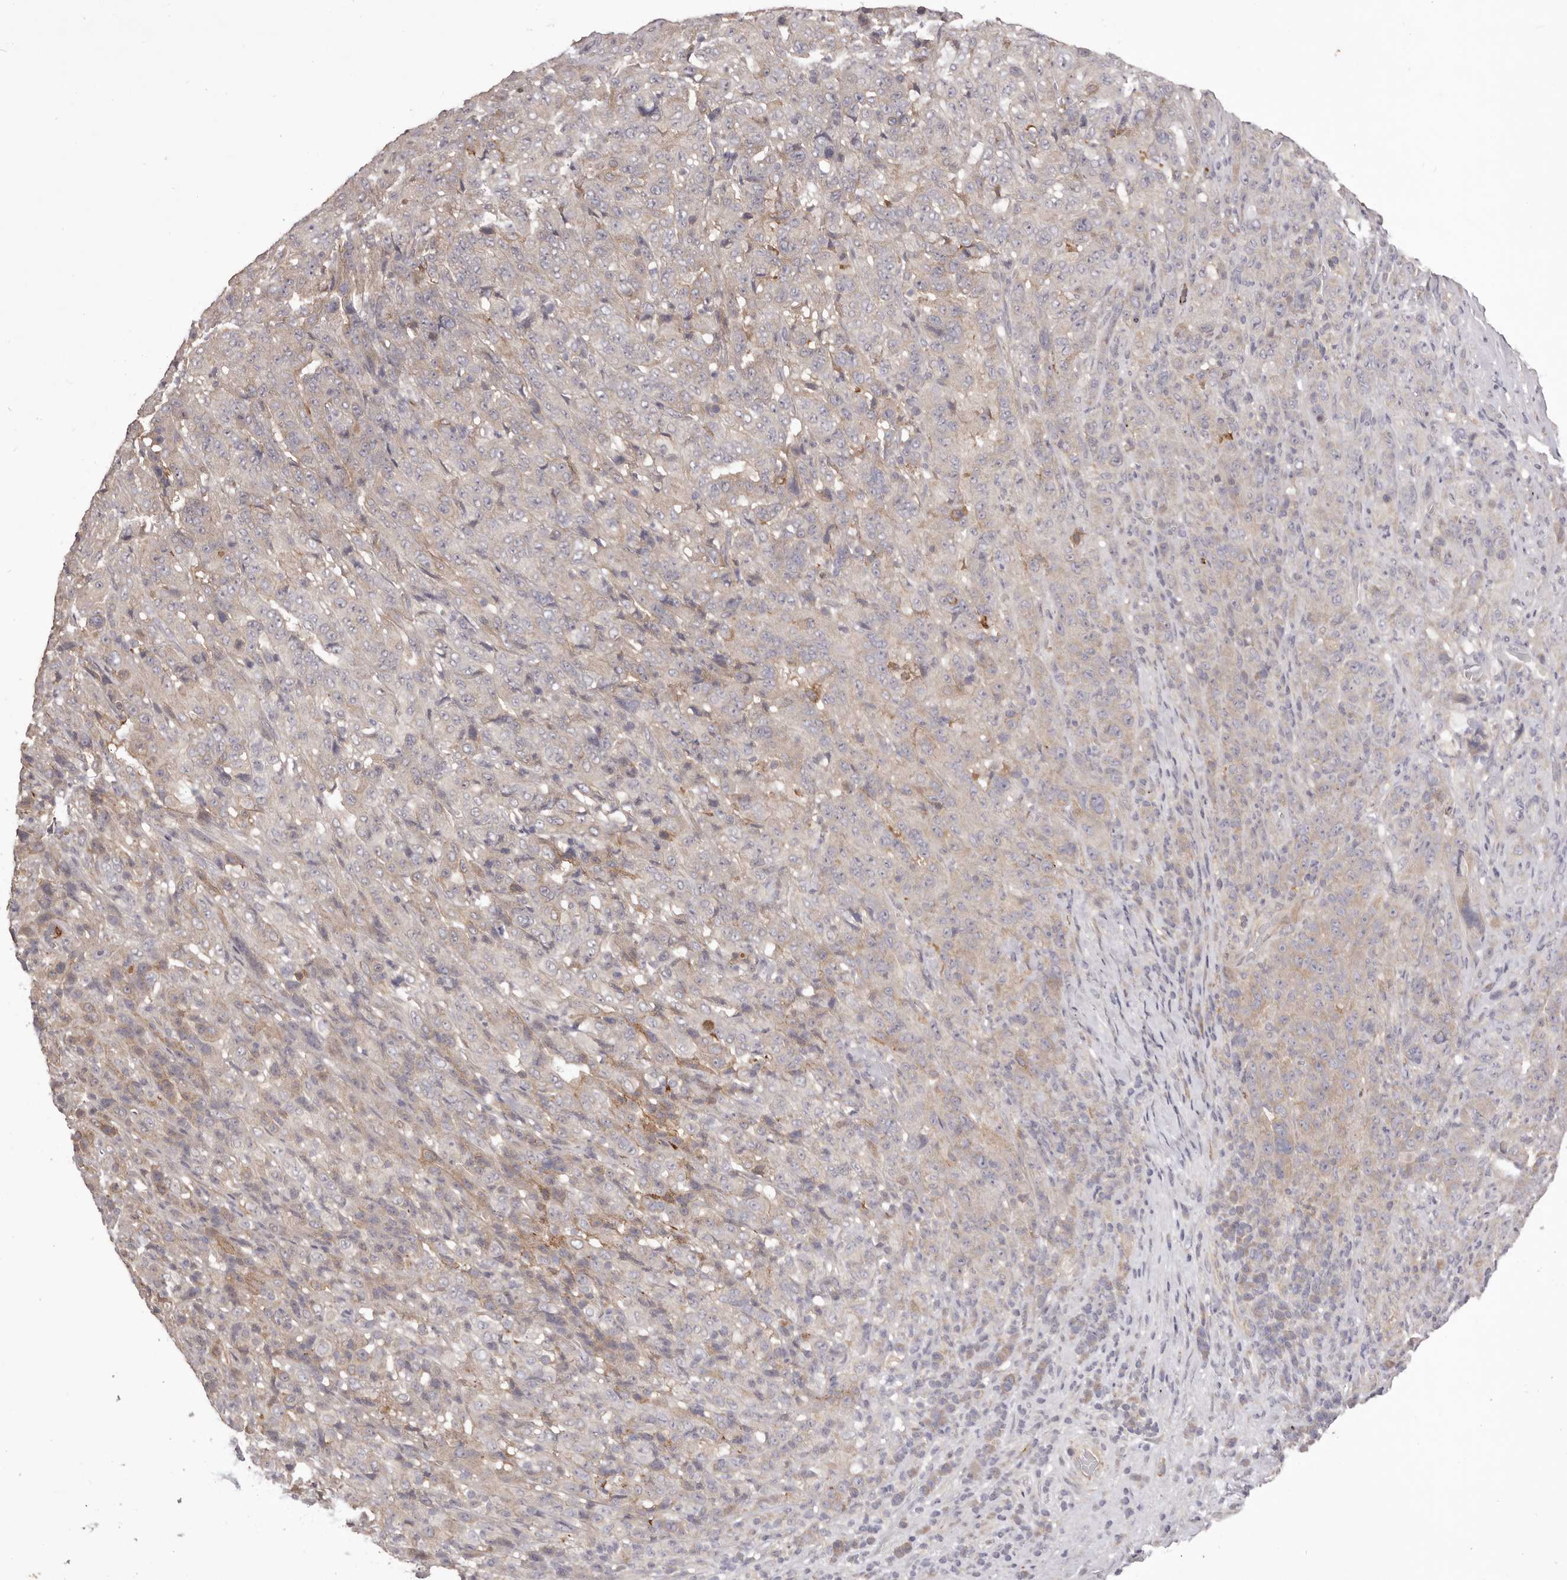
{"staining": {"intensity": "negative", "quantity": "none", "location": "none"}, "tissue": "pancreatic cancer", "cell_type": "Tumor cells", "image_type": "cancer", "snomed": [{"axis": "morphology", "description": "Adenocarcinoma, NOS"}, {"axis": "topography", "description": "Pancreas"}], "caption": "Photomicrograph shows no protein expression in tumor cells of pancreatic cancer (adenocarcinoma) tissue. Nuclei are stained in blue.", "gene": "PNRC1", "patient": {"sex": "male", "age": 63}}